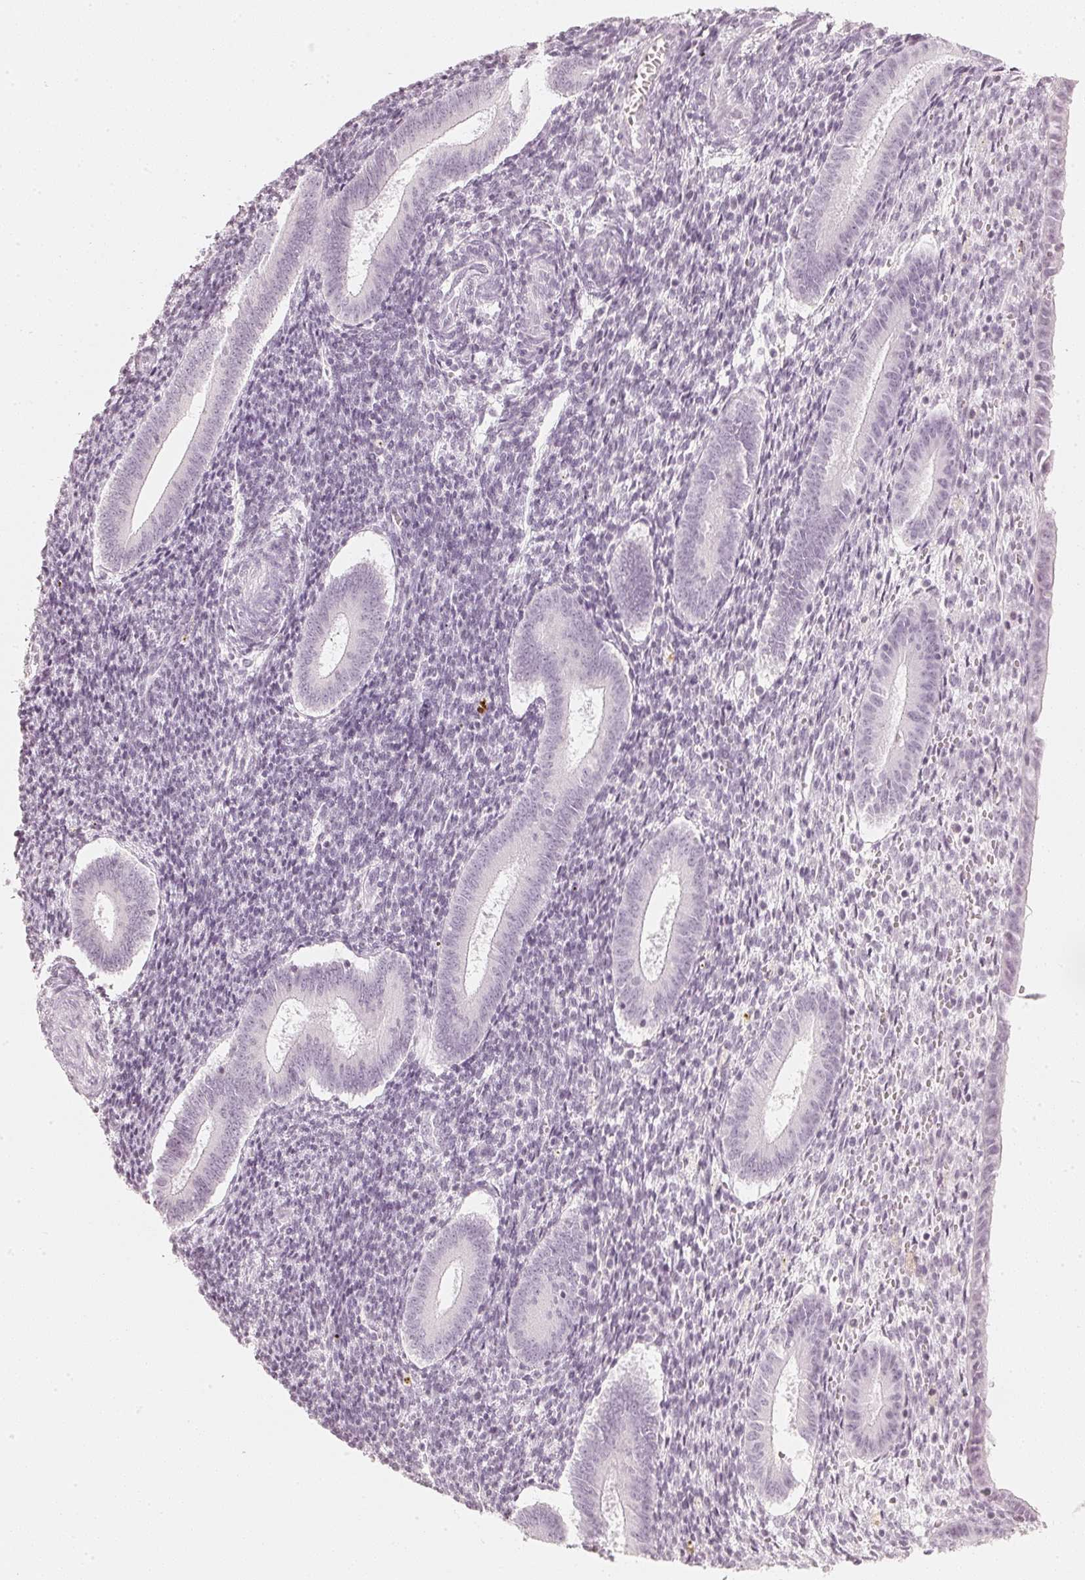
{"staining": {"intensity": "negative", "quantity": "none", "location": "none"}, "tissue": "endometrium", "cell_type": "Cells in endometrial stroma", "image_type": "normal", "snomed": [{"axis": "morphology", "description": "Normal tissue, NOS"}, {"axis": "topography", "description": "Endometrium"}], "caption": "DAB immunohistochemical staining of normal endometrium shows no significant positivity in cells in endometrial stroma. The staining was performed using DAB (3,3'-diaminobenzidine) to visualize the protein expression in brown, while the nuclei were stained in blue with hematoxylin (Magnification: 20x).", "gene": "SLC22A8", "patient": {"sex": "female", "age": 25}}